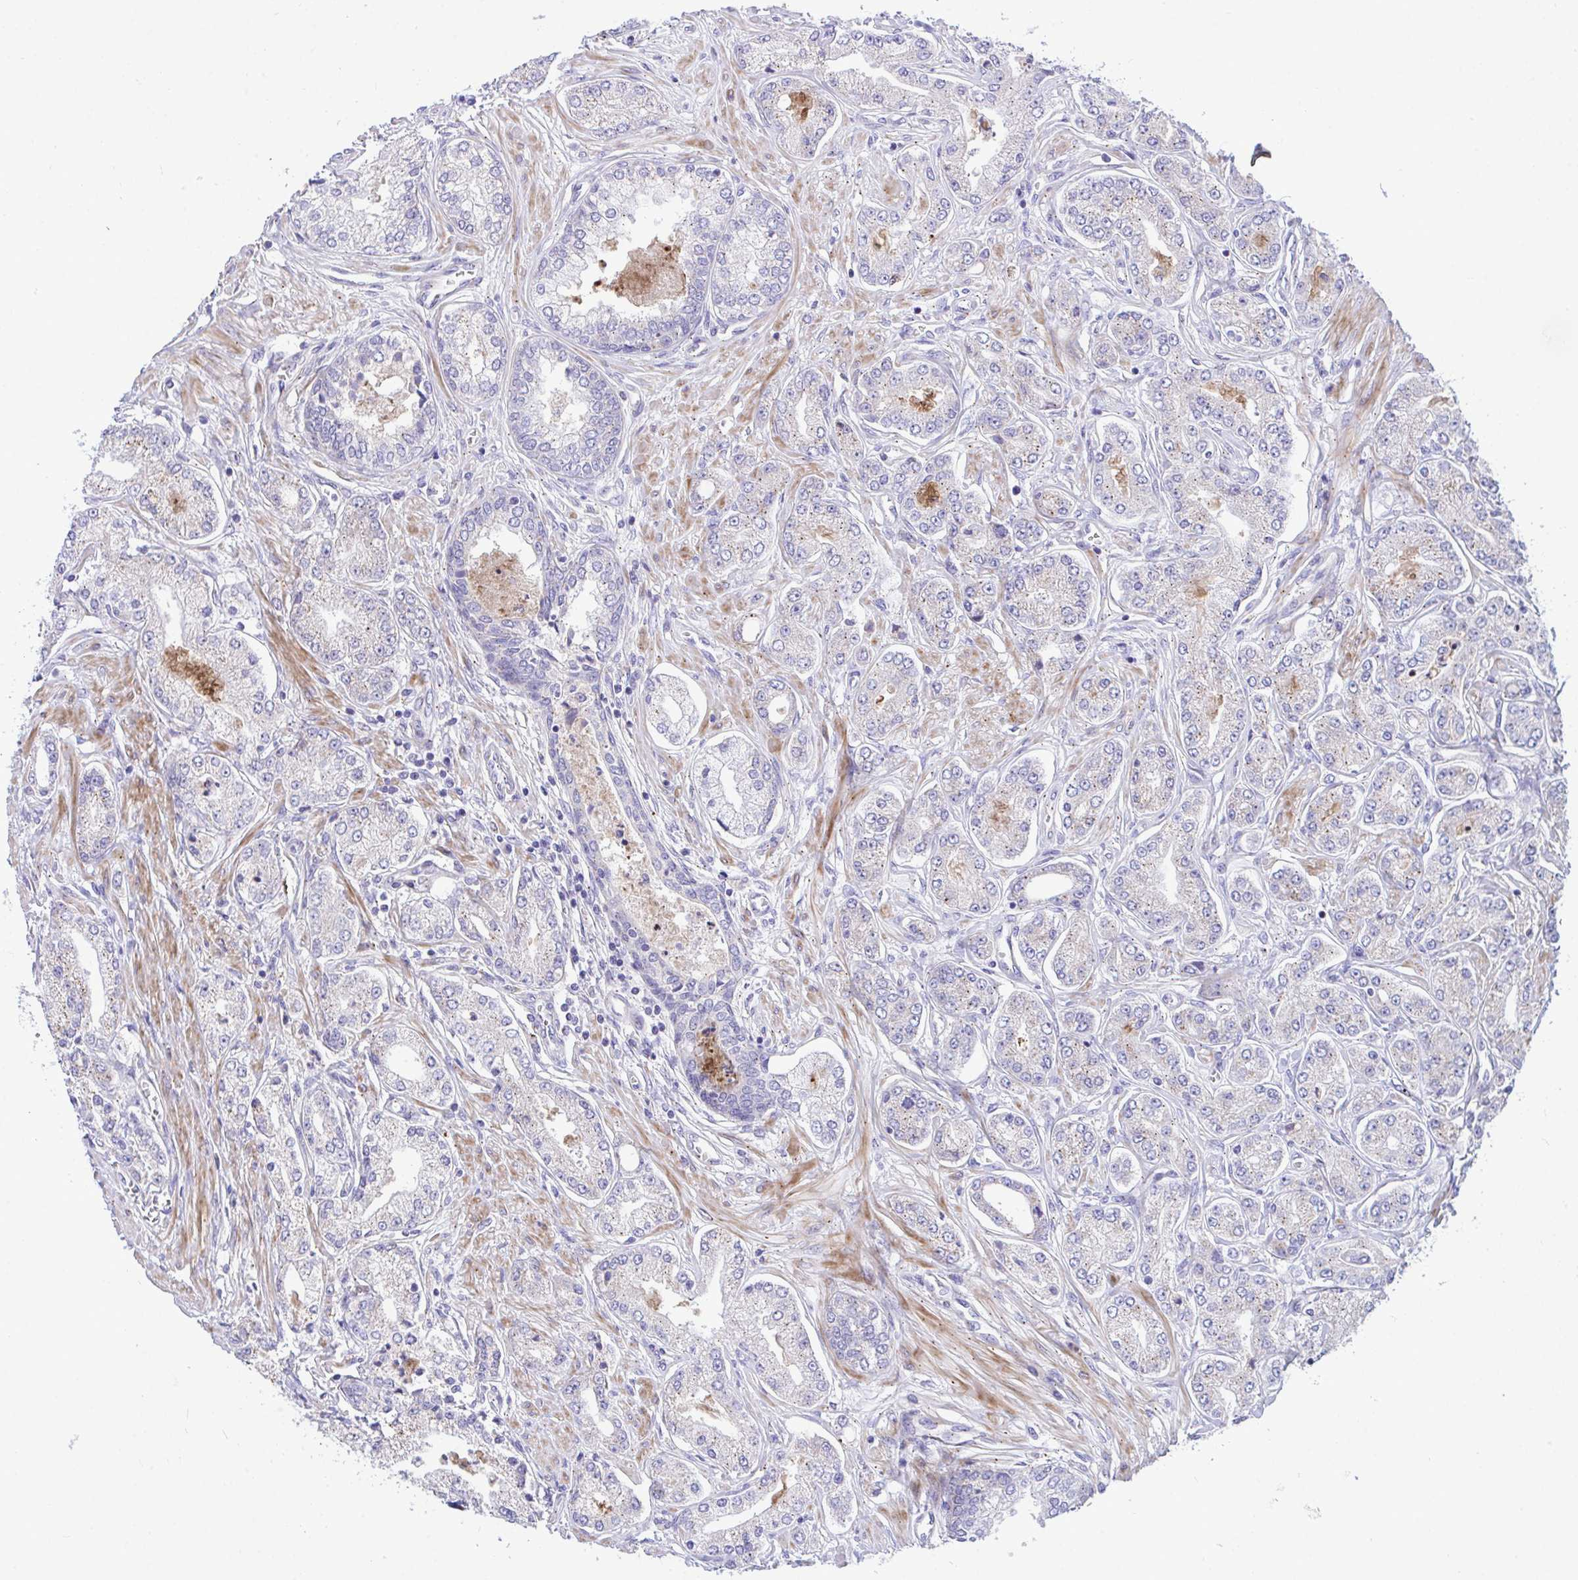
{"staining": {"intensity": "weak", "quantity": "<25%", "location": "cytoplasmic/membranous"}, "tissue": "prostate cancer", "cell_type": "Tumor cells", "image_type": "cancer", "snomed": [{"axis": "morphology", "description": "Adenocarcinoma, High grade"}, {"axis": "topography", "description": "Prostate"}], "caption": "IHC photomicrograph of neoplastic tissue: human adenocarcinoma (high-grade) (prostate) stained with DAB demonstrates no significant protein positivity in tumor cells. (Brightfield microscopy of DAB IHC at high magnification).", "gene": "MRPS16", "patient": {"sex": "male", "age": 66}}